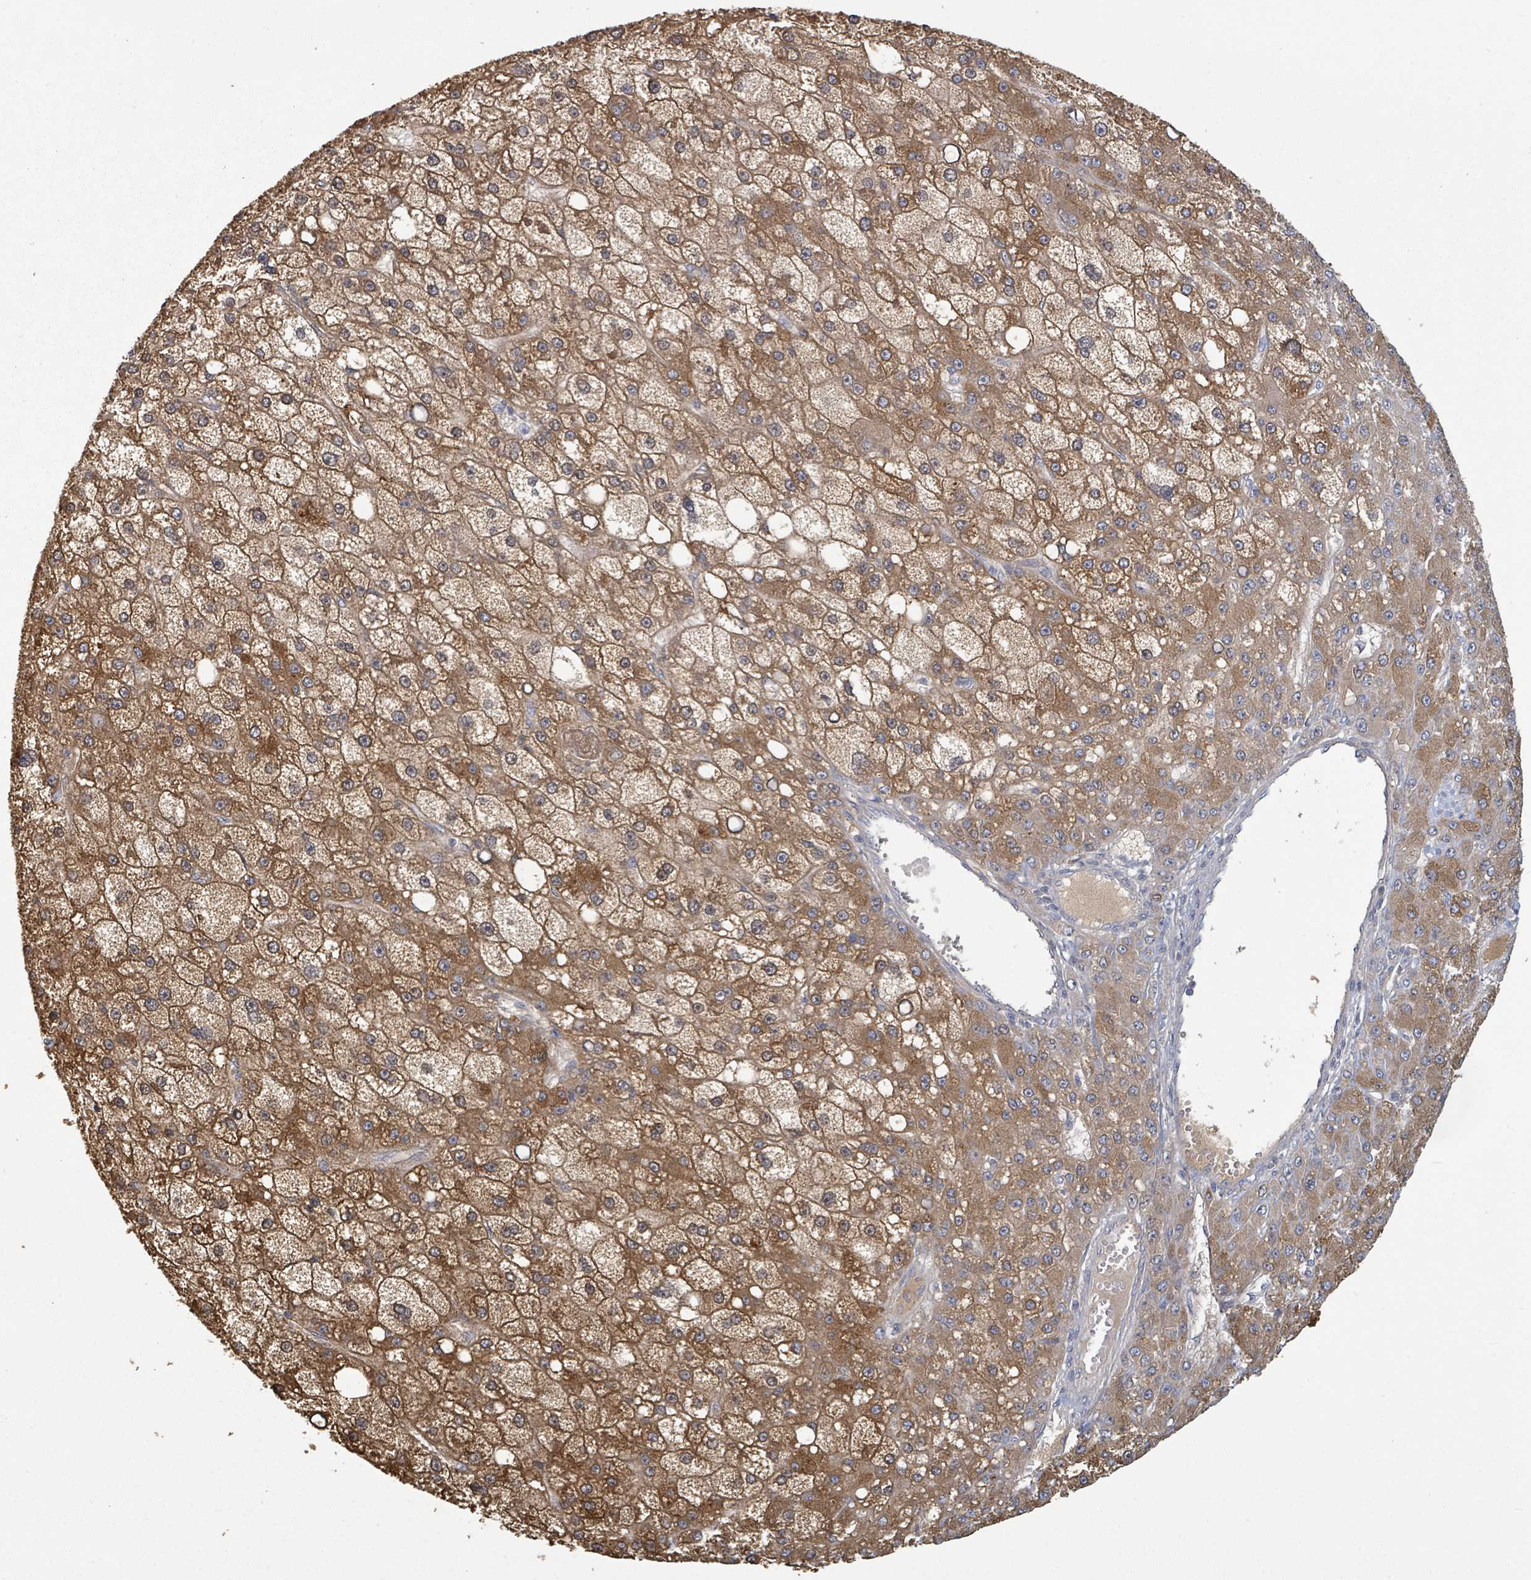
{"staining": {"intensity": "moderate", "quantity": ">75%", "location": "cytoplasmic/membranous"}, "tissue": "liver cancer", "cell_type": "Tumor cells", "image_type": "cancer", "snomed": [{"axis": "morphology", "description": "Carcinoma, Hepatocellular, NOS"}, {"axis": "topography", "description": "Liver"}], "caption": "An image of human hepatocellular carcinoma (liver) stained for a protein demonstrates moderate cytoplasmic/membranous brown staining in tumor cells.", "gene": "GABBR1", "patient": {"sex": "male", "age": 67}}